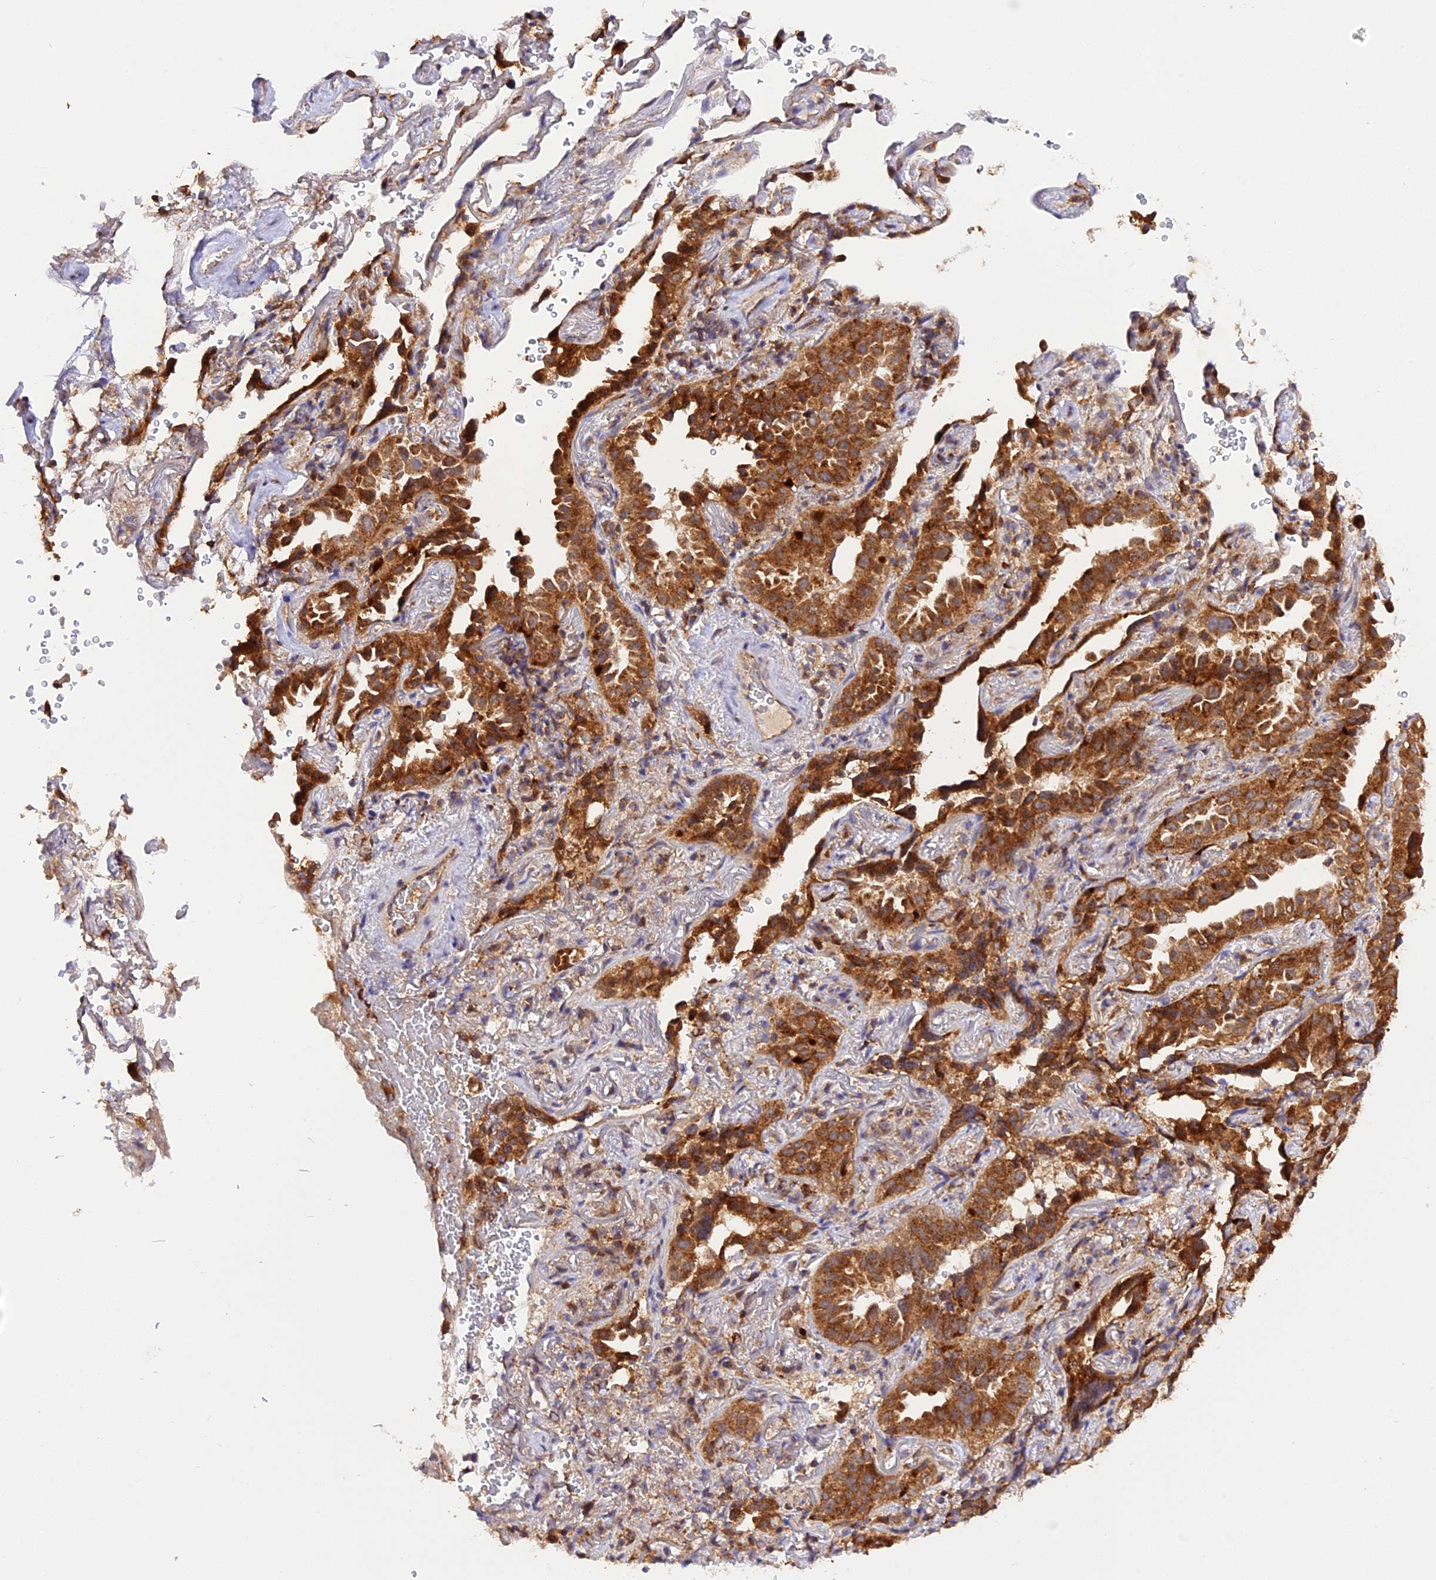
{"staining": {"intensity": "strong", "quantity": ">75%", "location": "cytoplasmic/membranous"}, "tissue": "lung cancer", "cell_type": "Tumor cells", "image_type": "cancer", "snomed": [{"axis": "morphology", "description": "Adenocarcinoma, NOS"}, {"axis": "topography", "description": "Lung"}], "caption": "Immunohistochemistry micrograph of human lung cancer (adenocarcinoma) stained for a protein (brown), which shows high levels of strong cytoplasmic/membranous staining in approximately >75% of tumor cells.", "gene": "PEX3", "patient": {"sex": "female", "age": 69}}